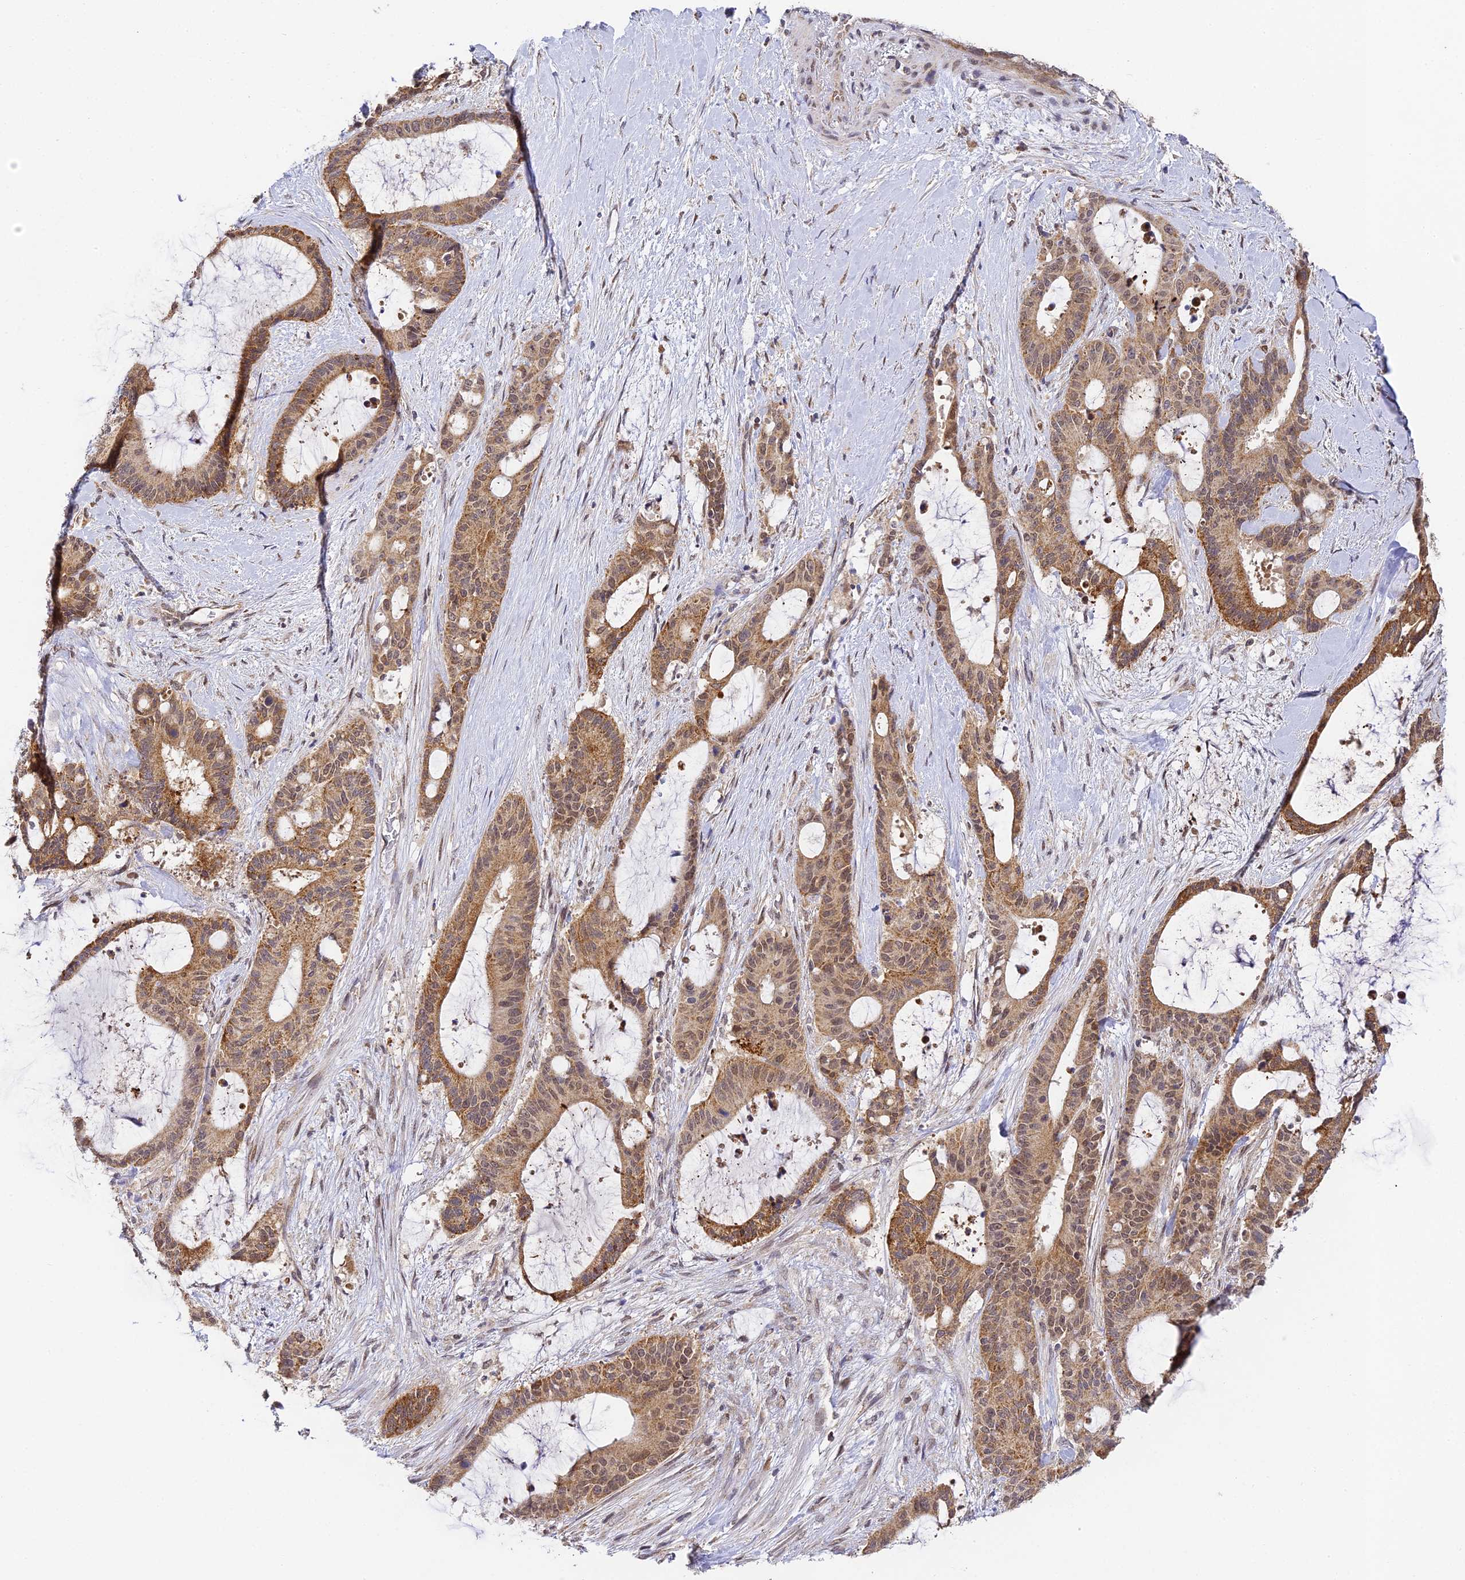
{"staining": {"intensity": "moderate", "quantity": ">75%", "location": "cytoplasmic/membranous,nuclear"}, "tissue": "liver cancer", "cell_type": "Tumor cells", "image_type": "cancer", "snomed": [{"axis": "morphology", "description": "Normal tissue, NOS"}, {"axis": "morphology", "description": "Cholangiocarcinoma"}, {"axis": "topography", "description": "Liver"}, {"axis": "topography", "description": "Peripheral nerve tissue"}], "caption": "DAB (3,3'-diaminobenzidine) immunohistochemical staining of liver cancer (cholangiocarcinoma) demonstrates moderate cytoplasmic/membranous and nuclear protein expression in approximately >75% of tumor cells. (brown staining indicates protein expression, while blue staining denotes nuclei).", "gene": "DNAAF10", "patient": {"sex": "female", "age": 73}}